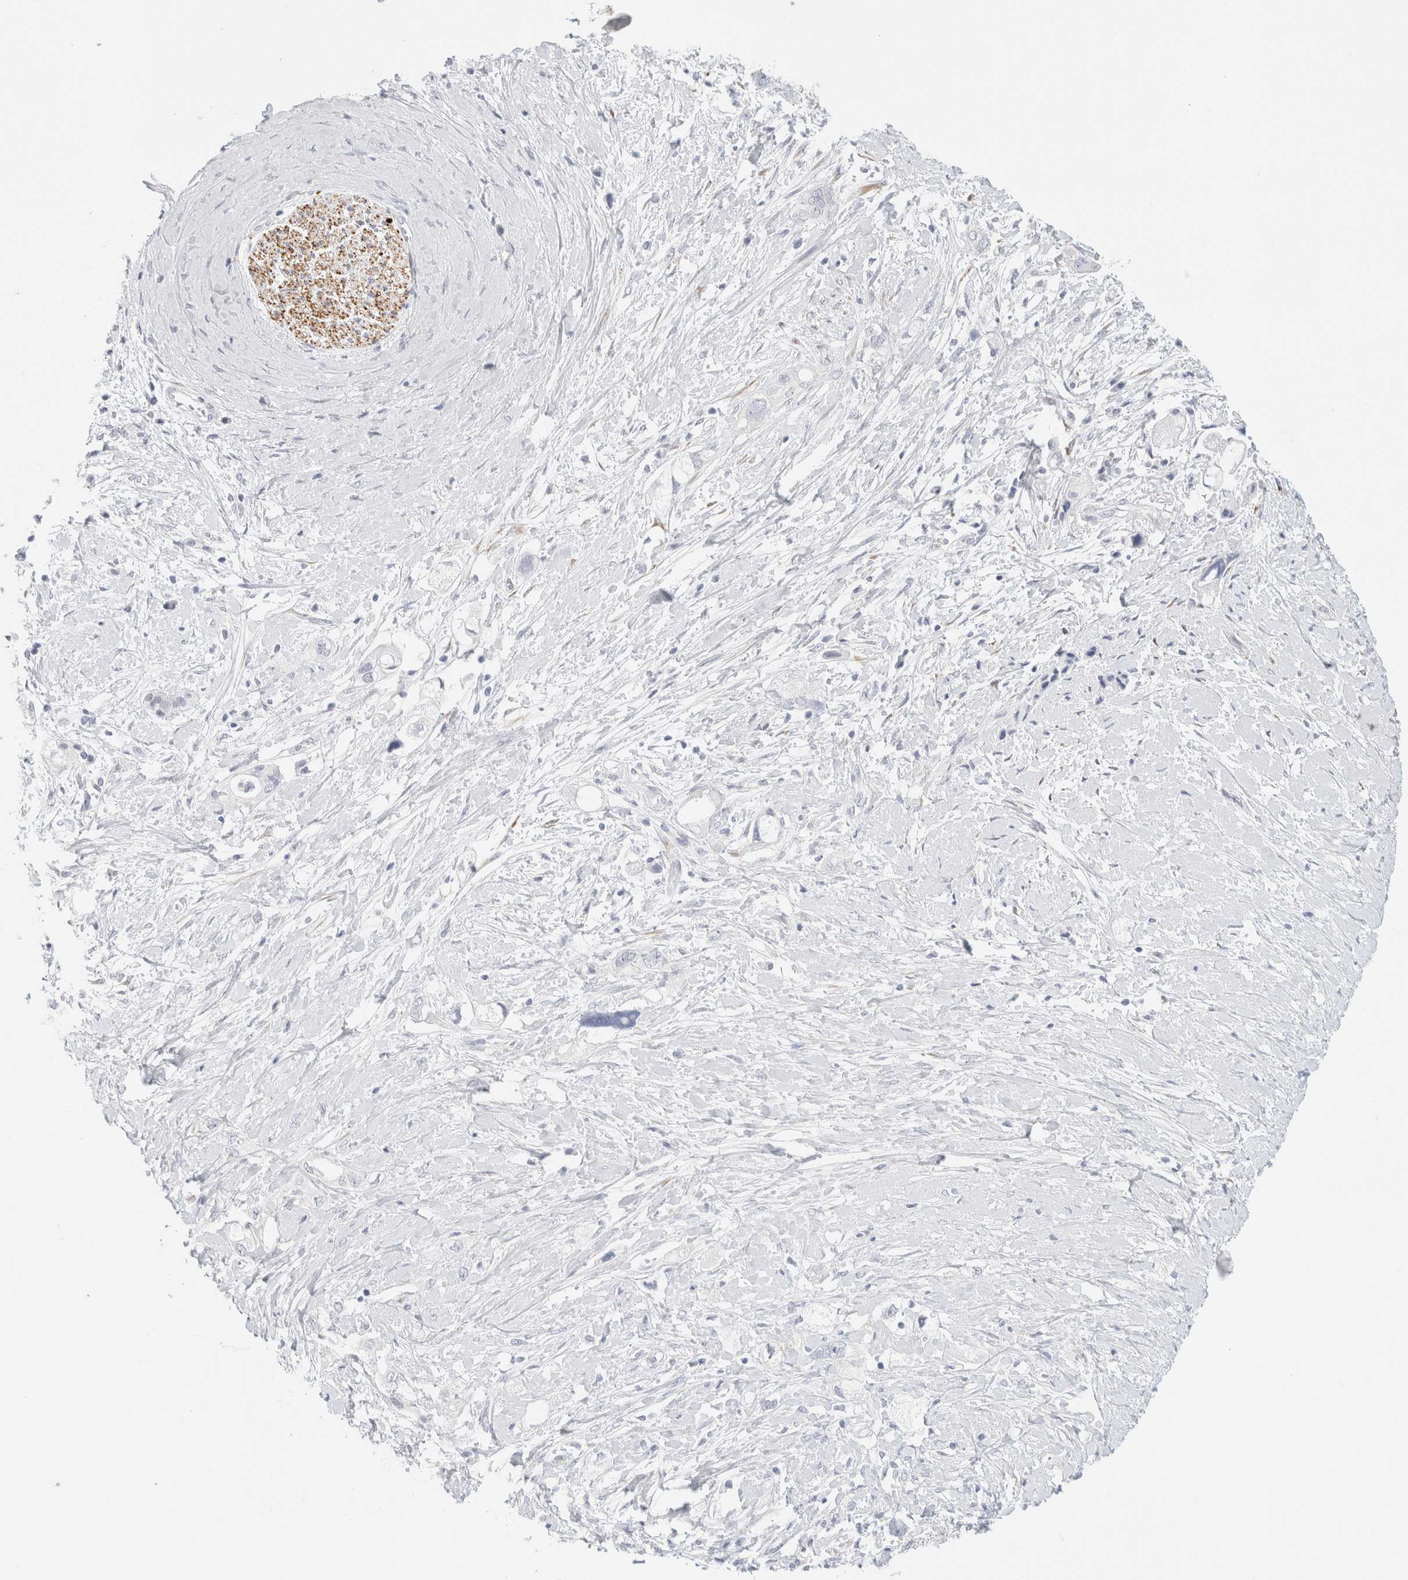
{"staining": {"intensity": "negative", "quantity": "none", "location": "none"}, "tissue": "pancreatic cancer", "cell_type": "Tumor cells", "image_type": "cancer", "snomed": [{"axis": "morphology", "description": "Adenocarcinoma, NOS"}, {"axis": "topography", "description": "Pancreas"}], "caption": "This is a image of immunohistochemistry staining of adenocarcinoma (pancreatic), which shows no staining in tumor cells. The staining is performed using DAB brown chromogen with nuclei counter-stained in using hematoxylin.", "gene": "RTN4", "patient": {"sex": "female", "age": 56}}